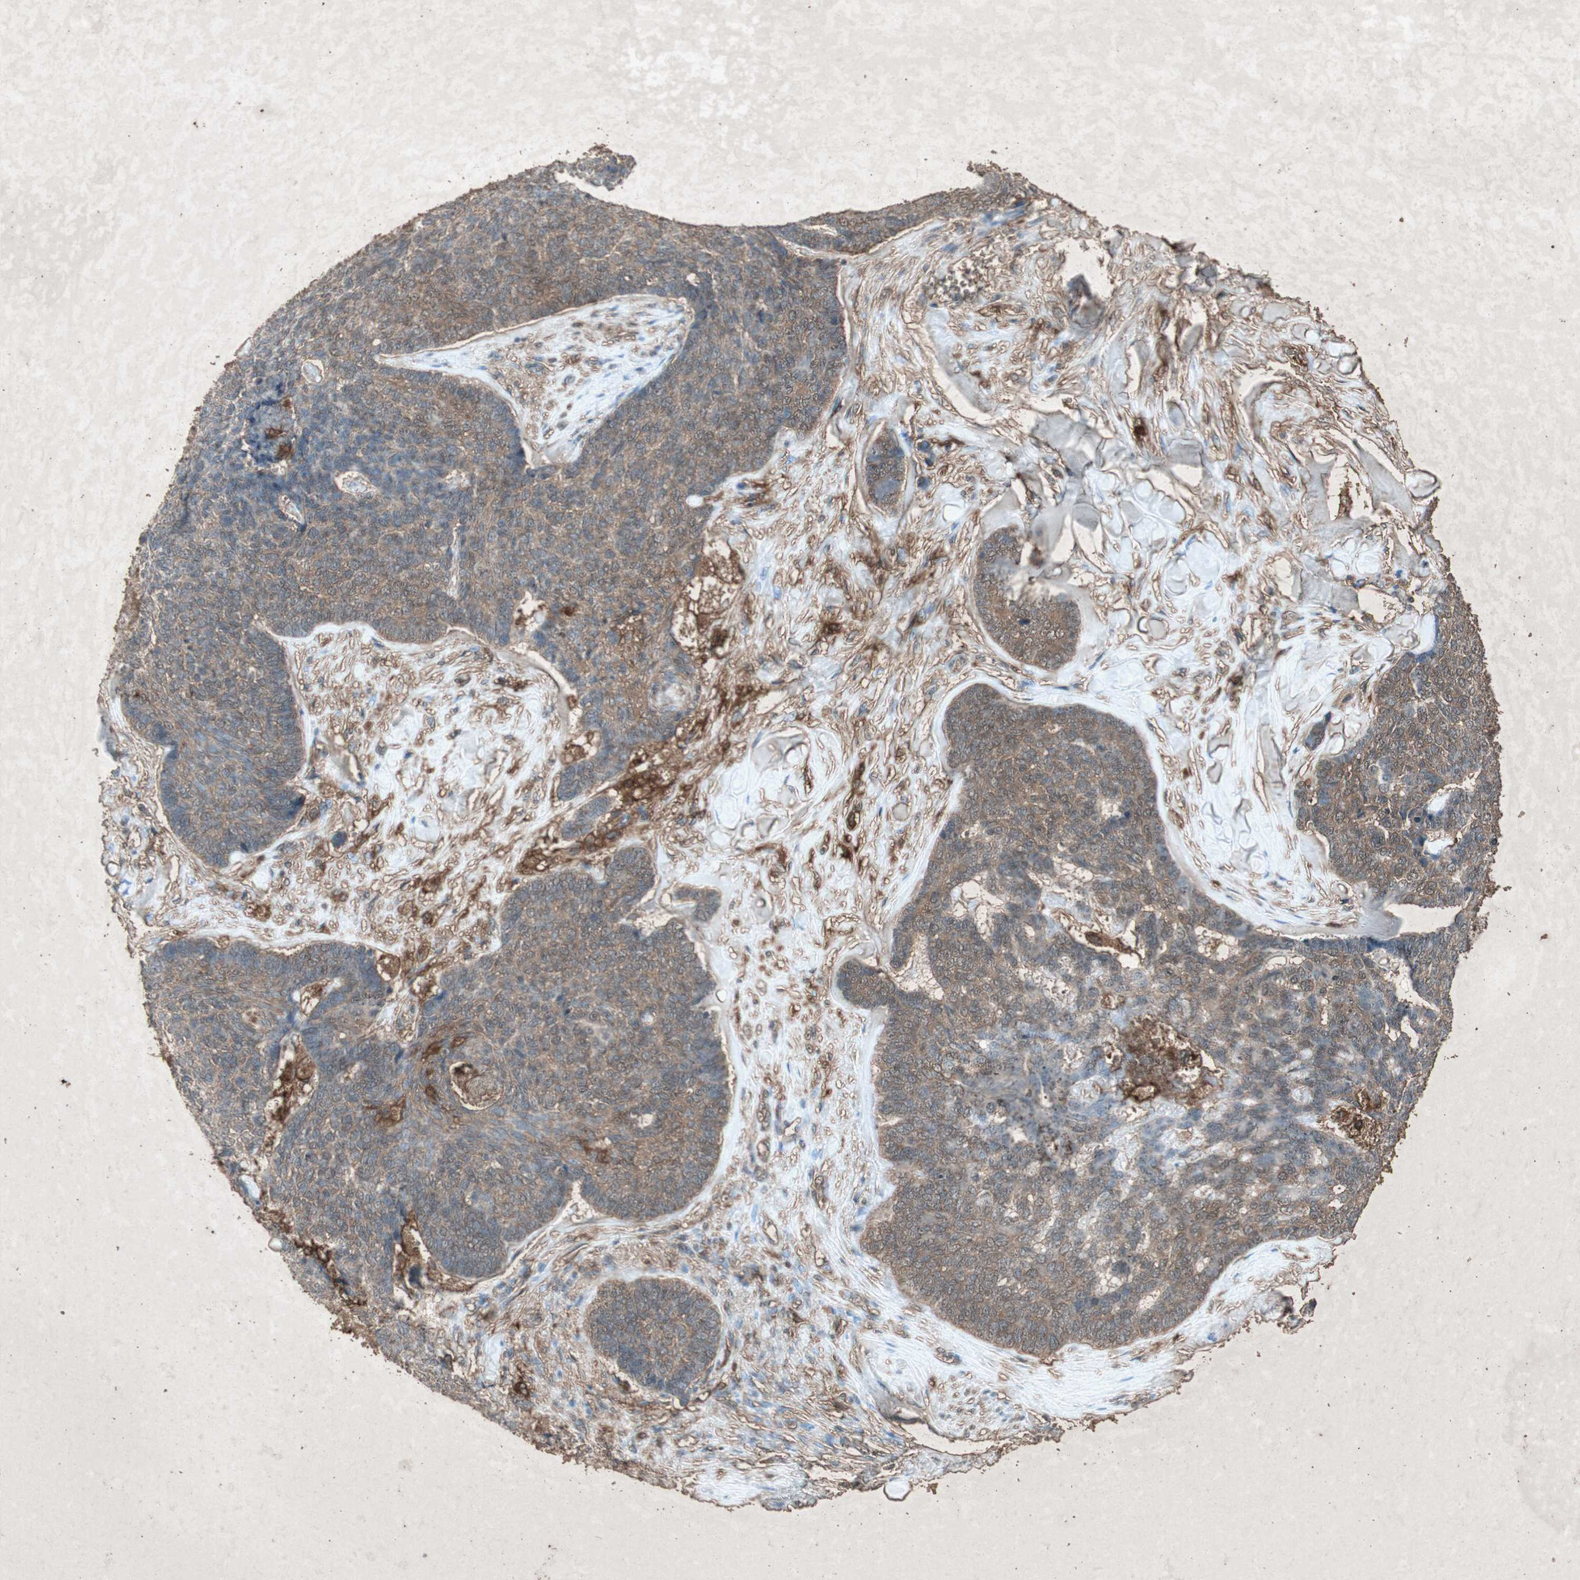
{"staining": {"intensity": "weak", "quantity": "25%-75%", "location": "cytoplasmic/membranous"}, "tissue": "skin cancer", "cell_type": "Tumor cells", "image_type": "cancer", "snomed": [{"axis": "morphology", "description": "Basal cell carcinoma"}, {"axis": "topography", "description": "Skin"}], "caption": "Immunohistochemistry (IHC) of human basal cell carcinoma (skin) reveals low levels of weak cytoplasmic/membranous expression in approximately 25%-75% of tumor cells.", "gene": "TYROBP", "patient": {"sex": "male", "age": 84}}